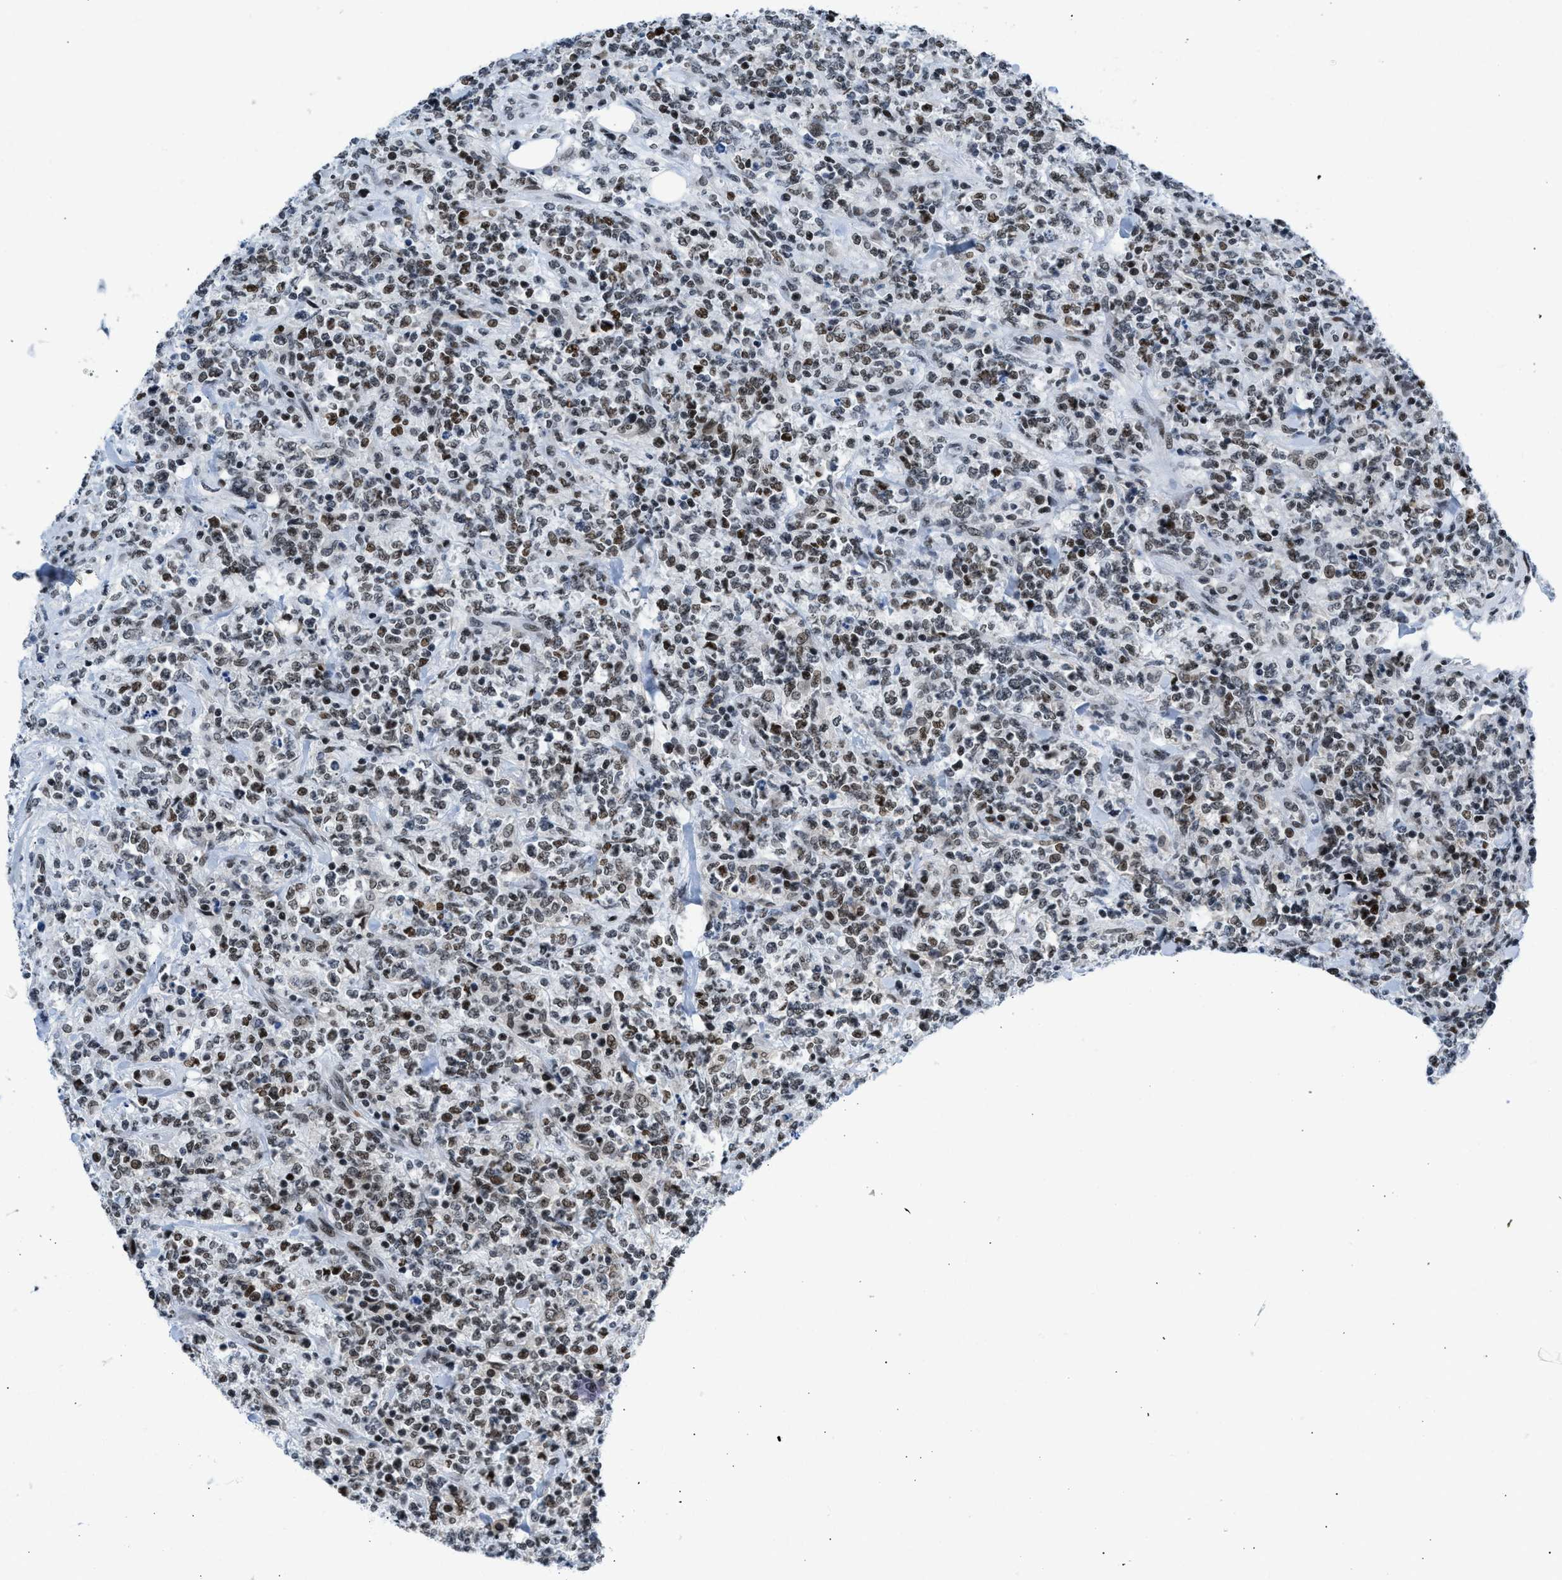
{"staining": {"intensity": "moderate", "quantity": ">75%", "location": "nuclear"}, "tissue": "lymphoma", "cell_type": "Tumor cells", "image_type": "cancer", "snomed": [{"axis": "morphology", "description": "Malignant lymphoma, non-Hodgkin's type, High grade"}, {"axis": "topography", "description": "Soft tissue"}], "caption": "The photomicrograph displays immunohistochemical staining of lymphoma. There is moderate nuclear expression is present in about >75% of tumor cells.", "gene": "TERF2IP", "patient": {"sex": "male", "age": 18}}